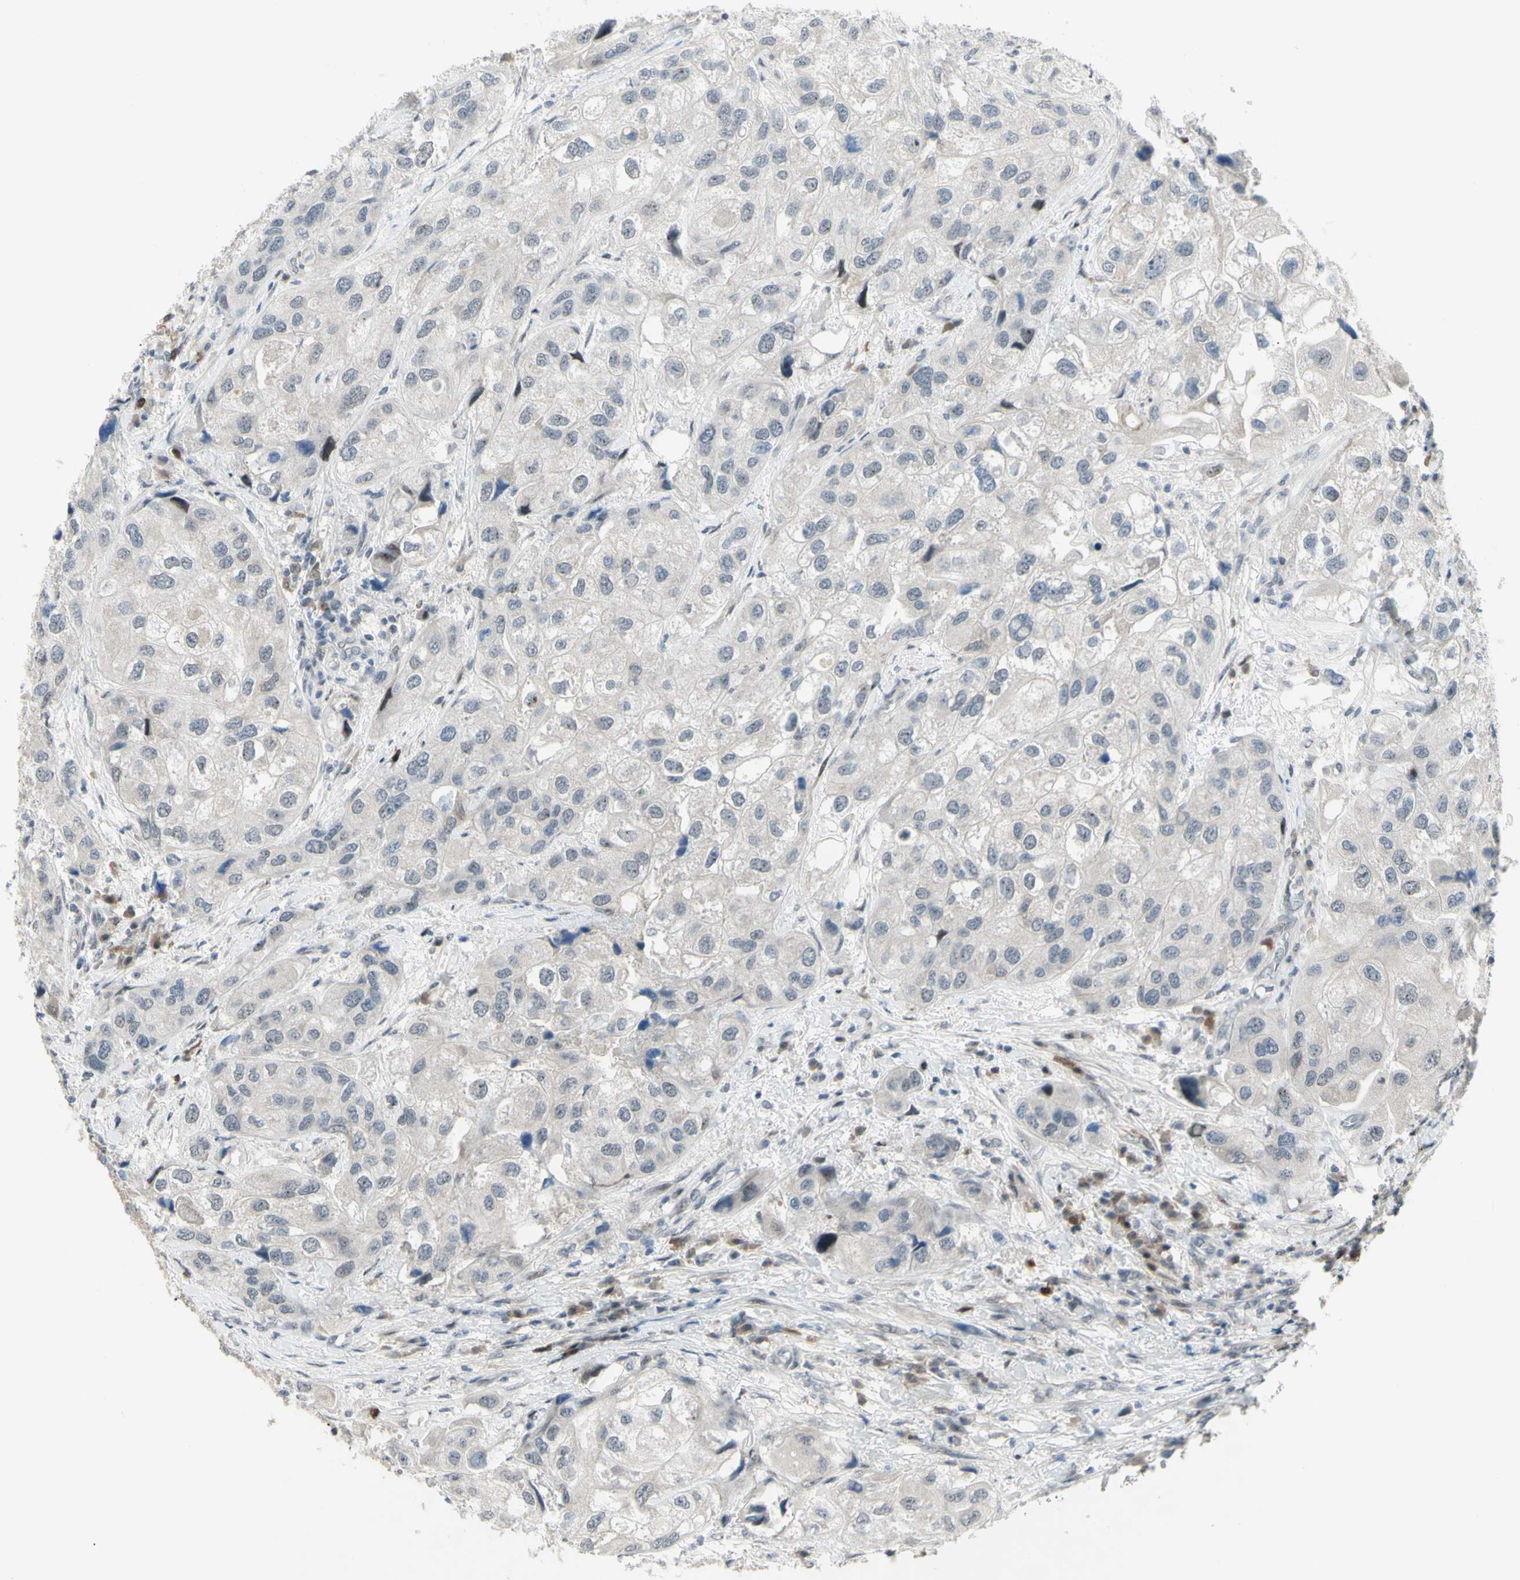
{"staining": {"intensity": "negative", "quantity": "none", "location": "none"}, "tissue": "urothelial cancer", "cell_type": "Tumor cells", "image_type": "cancer", "snomed": [{"axis": "morphology", "description": "Urothelial carcinoma, High grade"}, {"axis": "topography", "description": "Urinary bladder"}], "caption": "A high-resolution image shows IHC staining of urothelial cancer, which shows no significant staining in tumor cells. (Brightfield microscopy of DAB IHC at high magnification).", "gene": "ETNK1", "patient": {"sex": "female", "age": 64}}